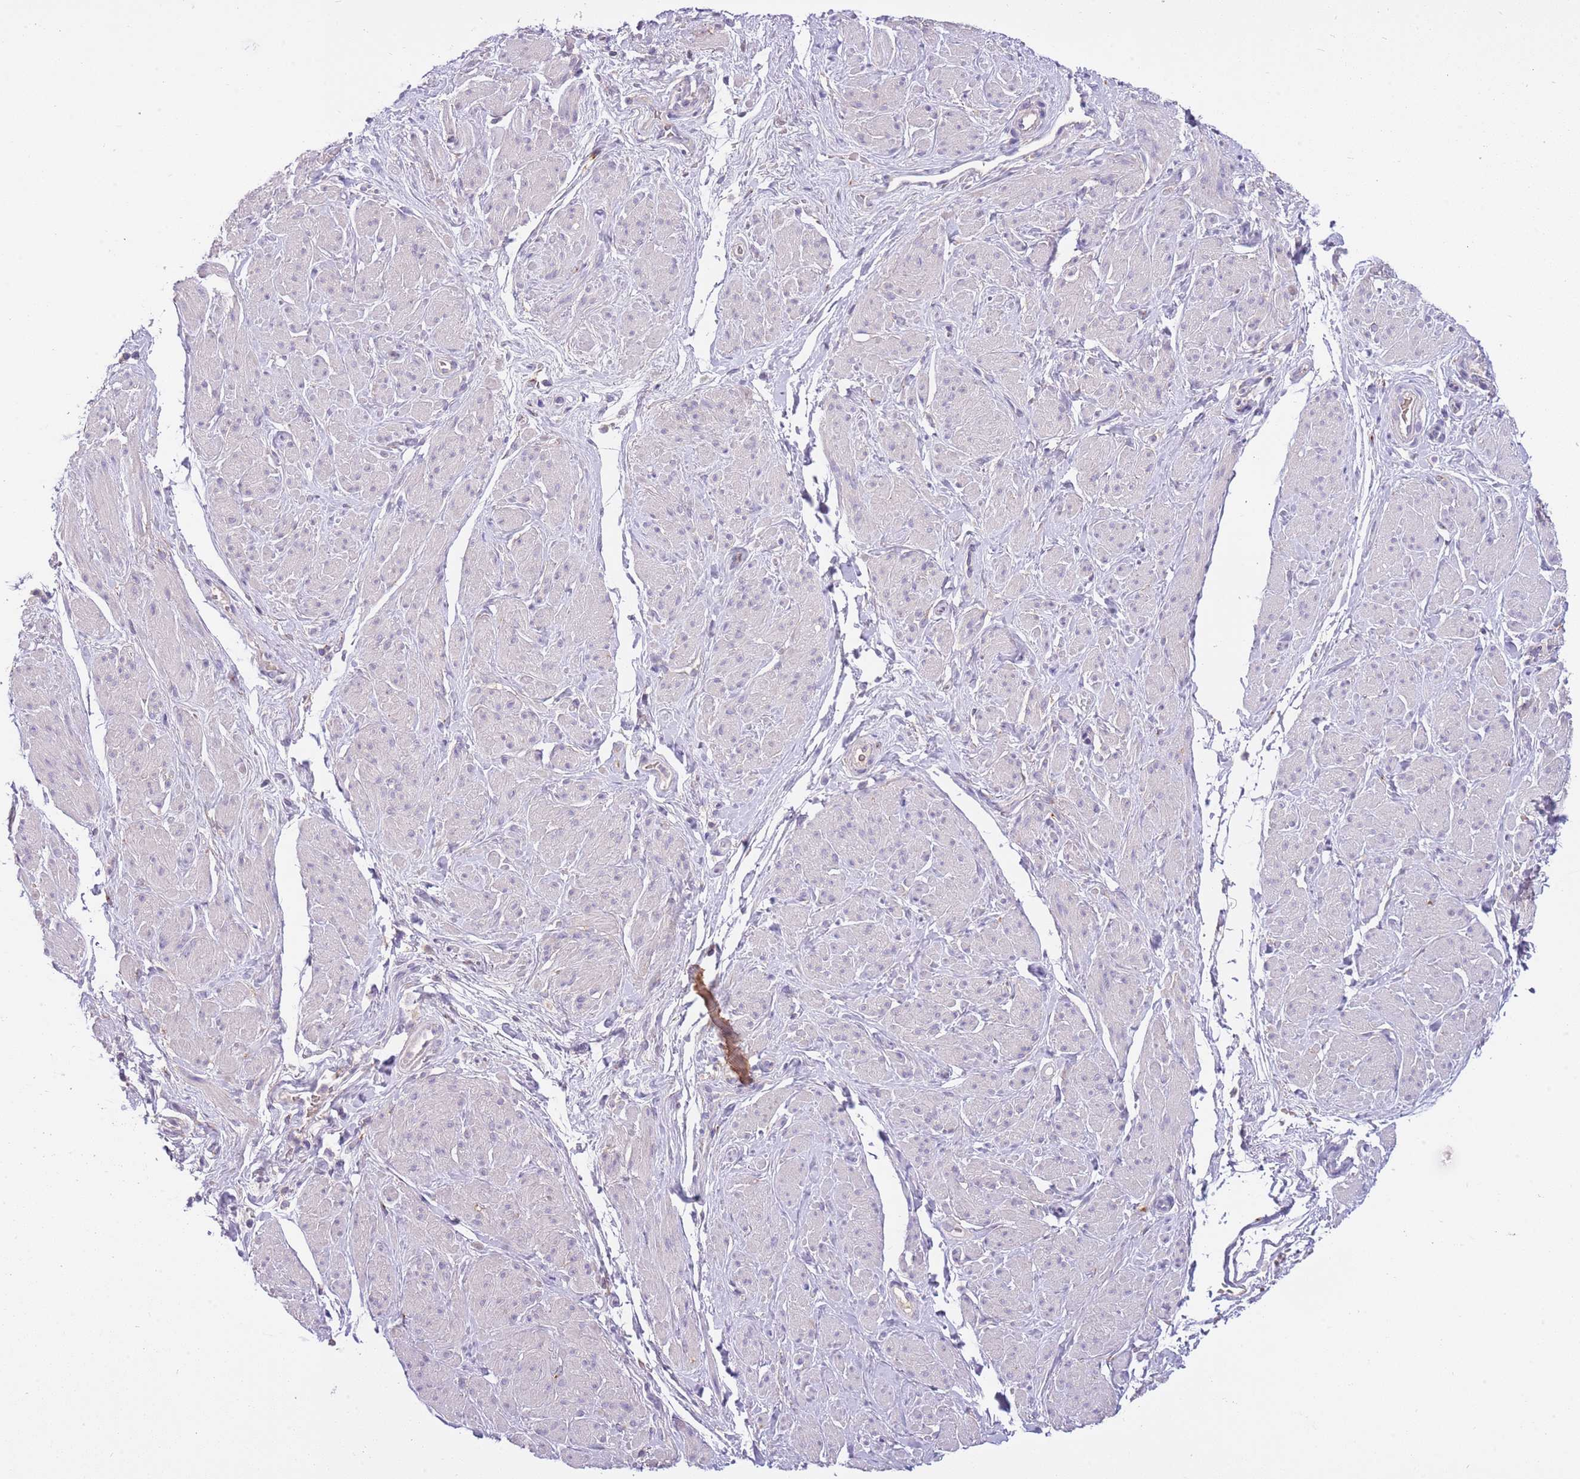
{"staining": {"intensity": "negative", "quantity": "none", "location": "none"}, "tissue": "smooth muscle", "cell_type": "Smooth muscle cells", "image_type": "normal", "snomed": [{"axis": "morphology", "description": "Normal tissue, NOS"}, {"axis": "topography", "description": "Smooth muscle"}, {"axis": "topography", "description": "Peripheral nerve tissue"}], "caption": "This is an immunohistochemistry micrograph of unremarkable smooth muscle. There is no positivity in smooth muscle cells.", "gene": "CFAP73", "patient": {"sex": "male", "age": 69}}